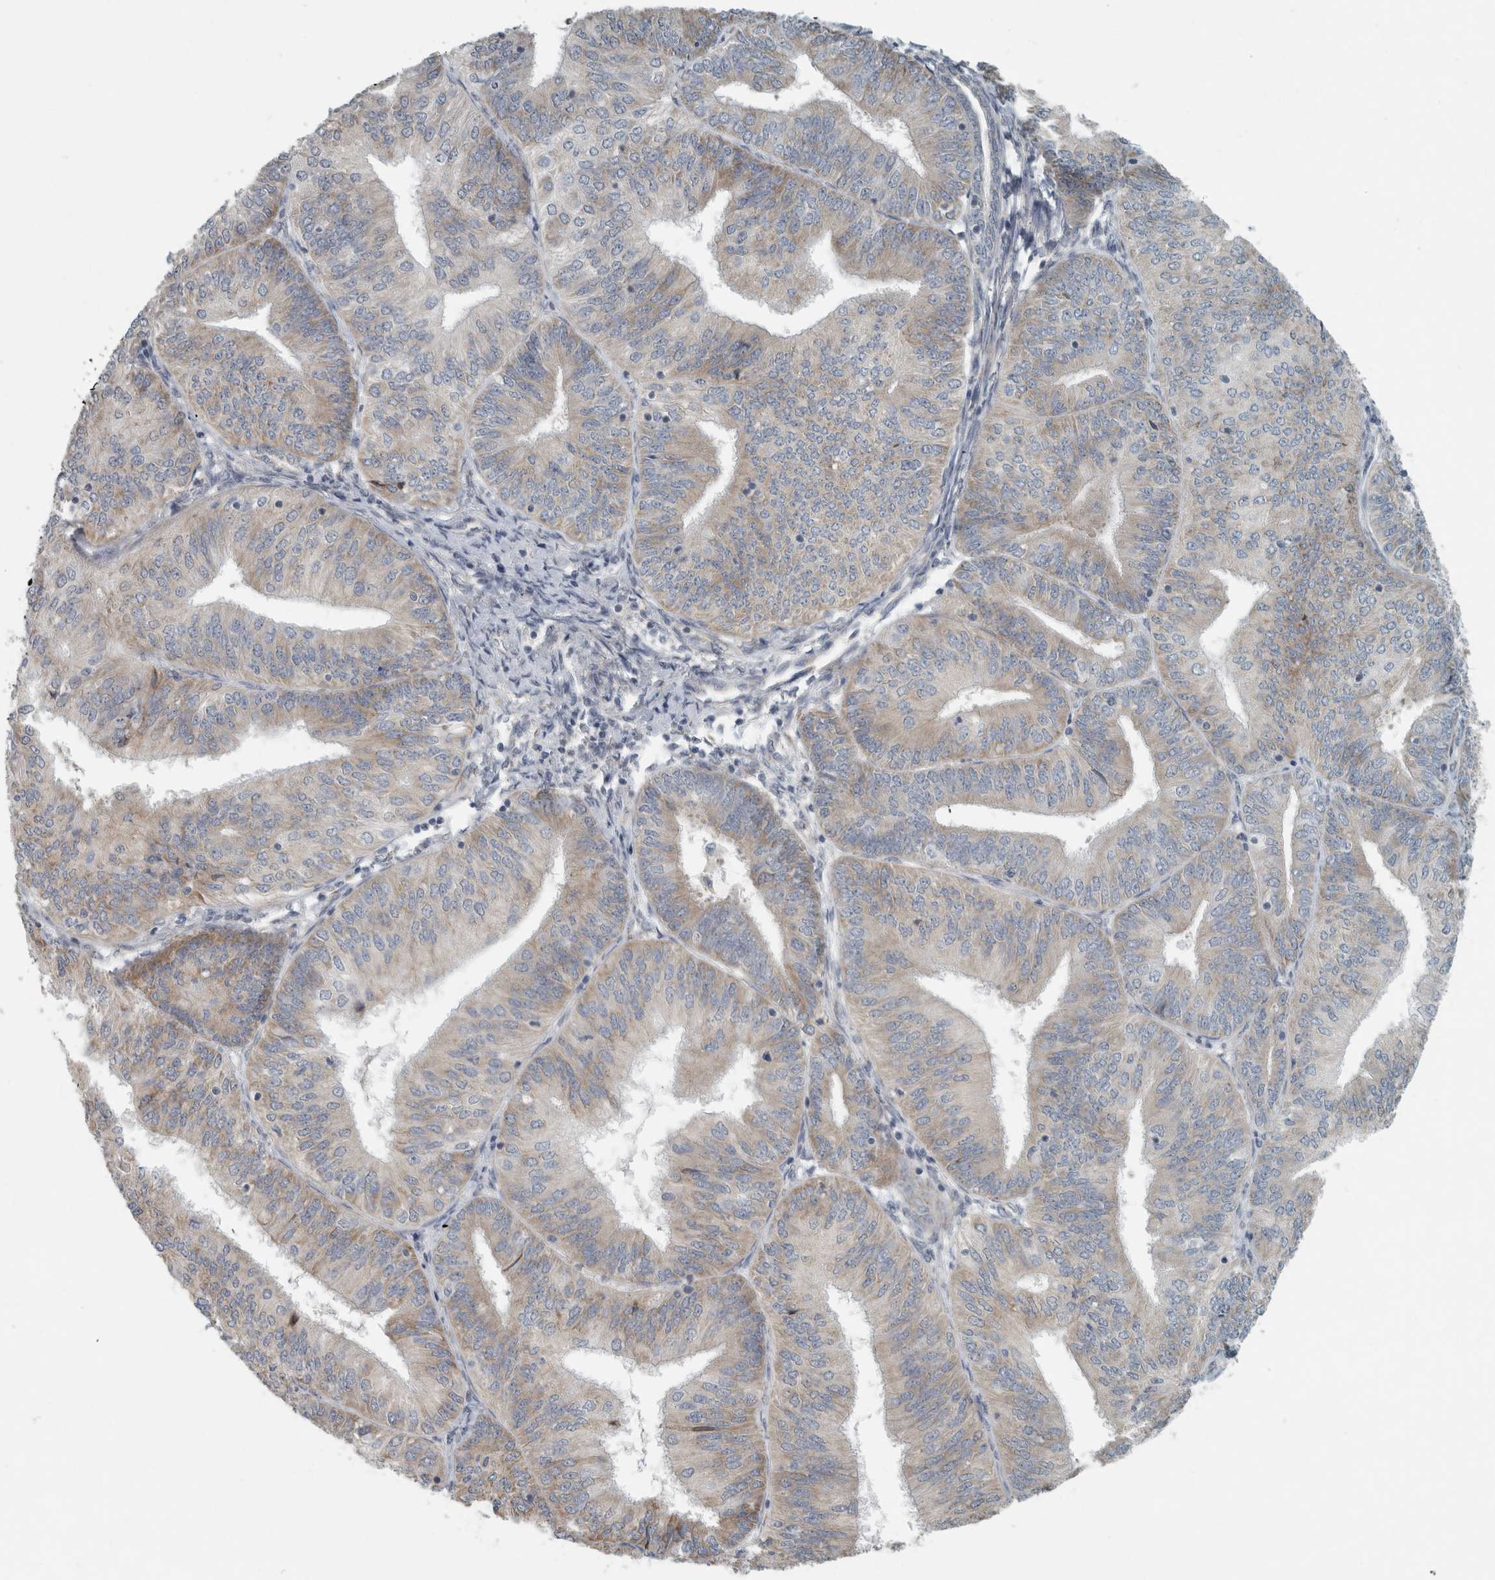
{"staining": {"intensity": "weak", "quantity": ">75%", "location": "cytoplasmic/membranous"}, "tissue": "endometrial cancer", "cell_type": "Tumor cells", "image_type": "cancer", "snomed": [{"axis": "morphology", "description": "Adenocarcinoma, NOS"}, {"axis": "topography", "description": "Endometrium"}], "caption": "A photomicrograph showing weak cytoplasmic/membranous positivity in about >75% of tumor cells in endometrial adenocarcinoma, as visualized by brown immunohistochemical staining.", "gene": "KIF1C", "patient": {"sex": "female", "age": 58}}